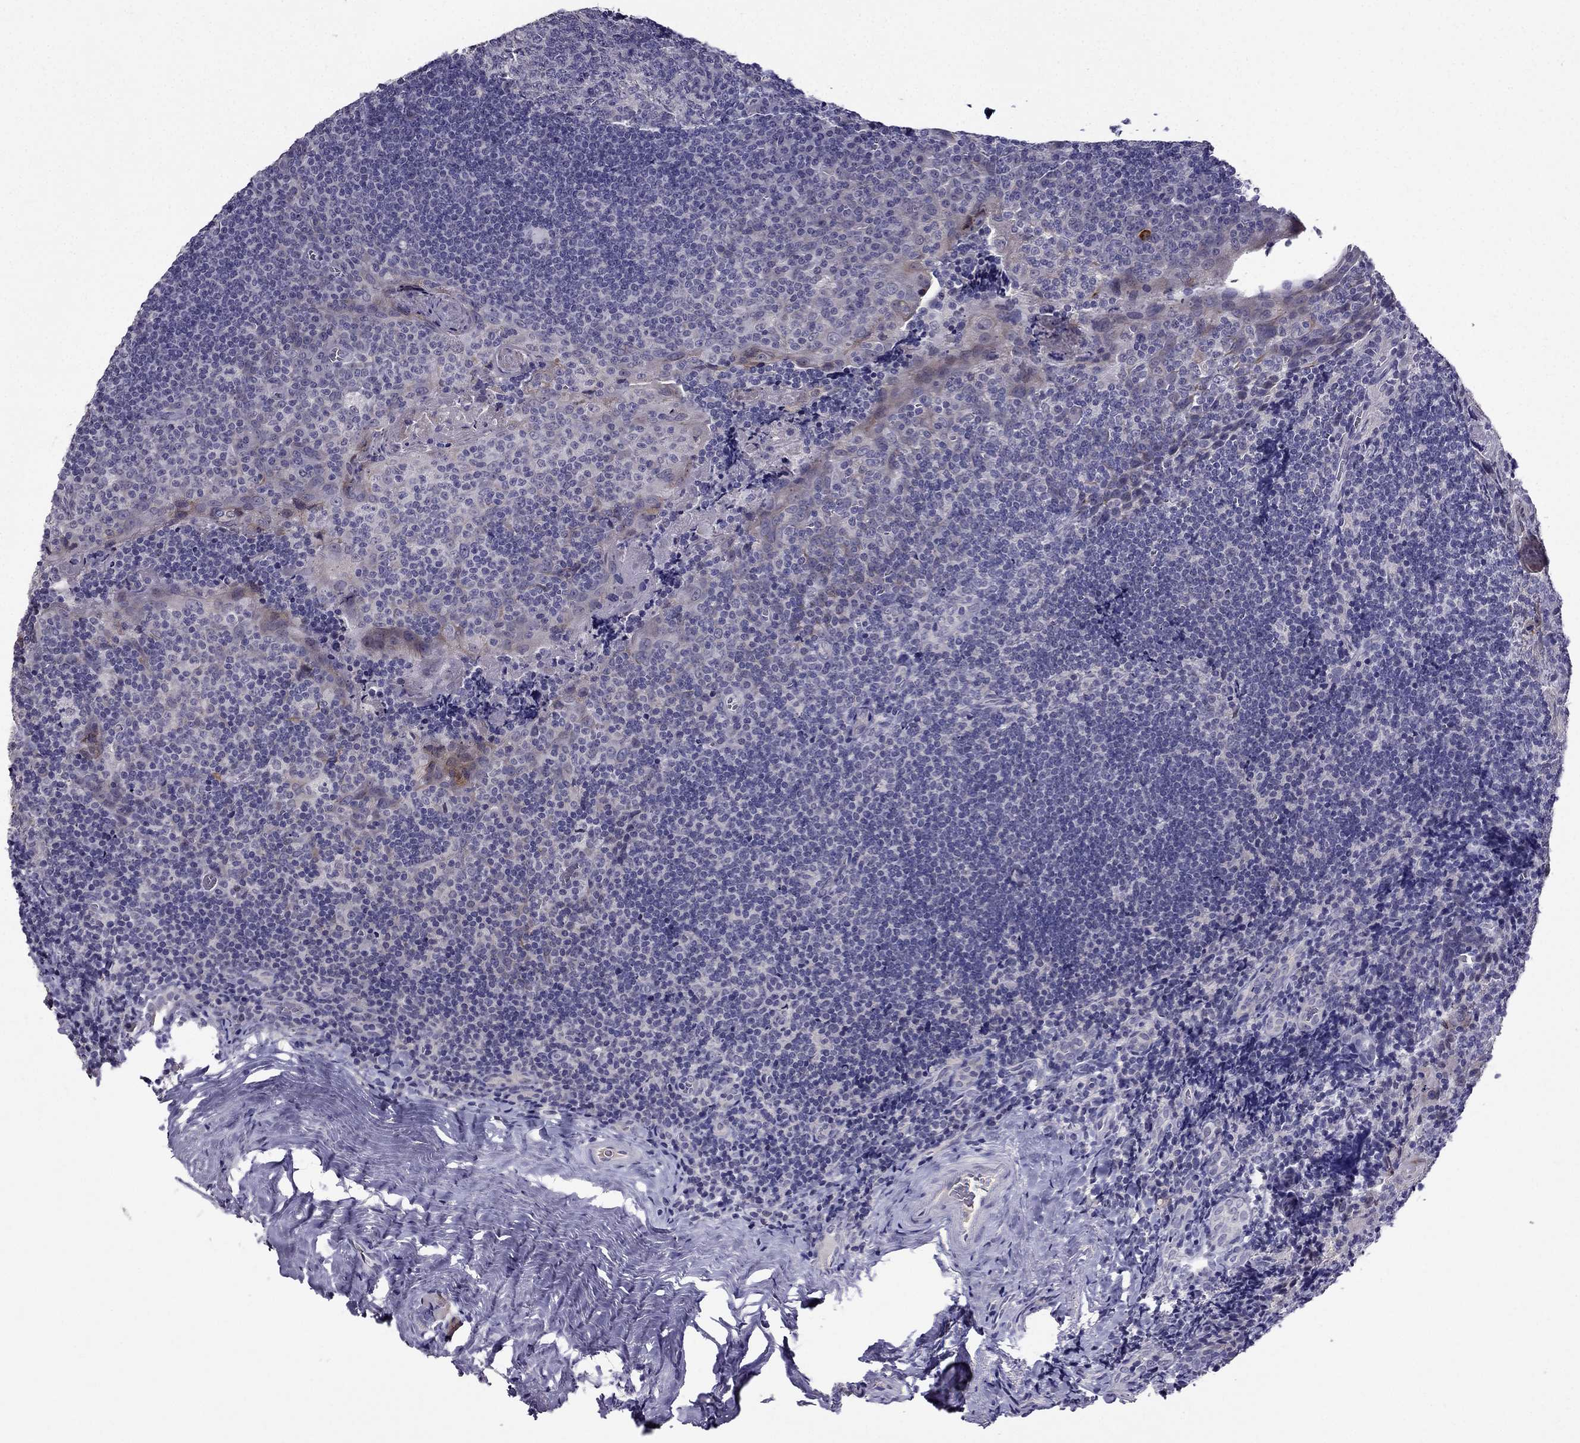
{"staining": {"intensity": "negative", "quantity": "none", "location": "none"}, "tissue": "tonsil", "cell_type": "Germinal center cells", "image_type": "normal", "snomed": [{"axis": "morphology", "description": "Normal tissue, NOS"}, {"axis": "morphology", "description": "Inflammation, NOS"}, {"axis": "topography", "description": "Tonsil"}], "caption": "An IHC histopathology image of unremarkable tonsil is shown. There is no staining in germinal center cells of tonsil.", "gene": "DUSP15", "patient": {"sex": "female", "age": 31}}